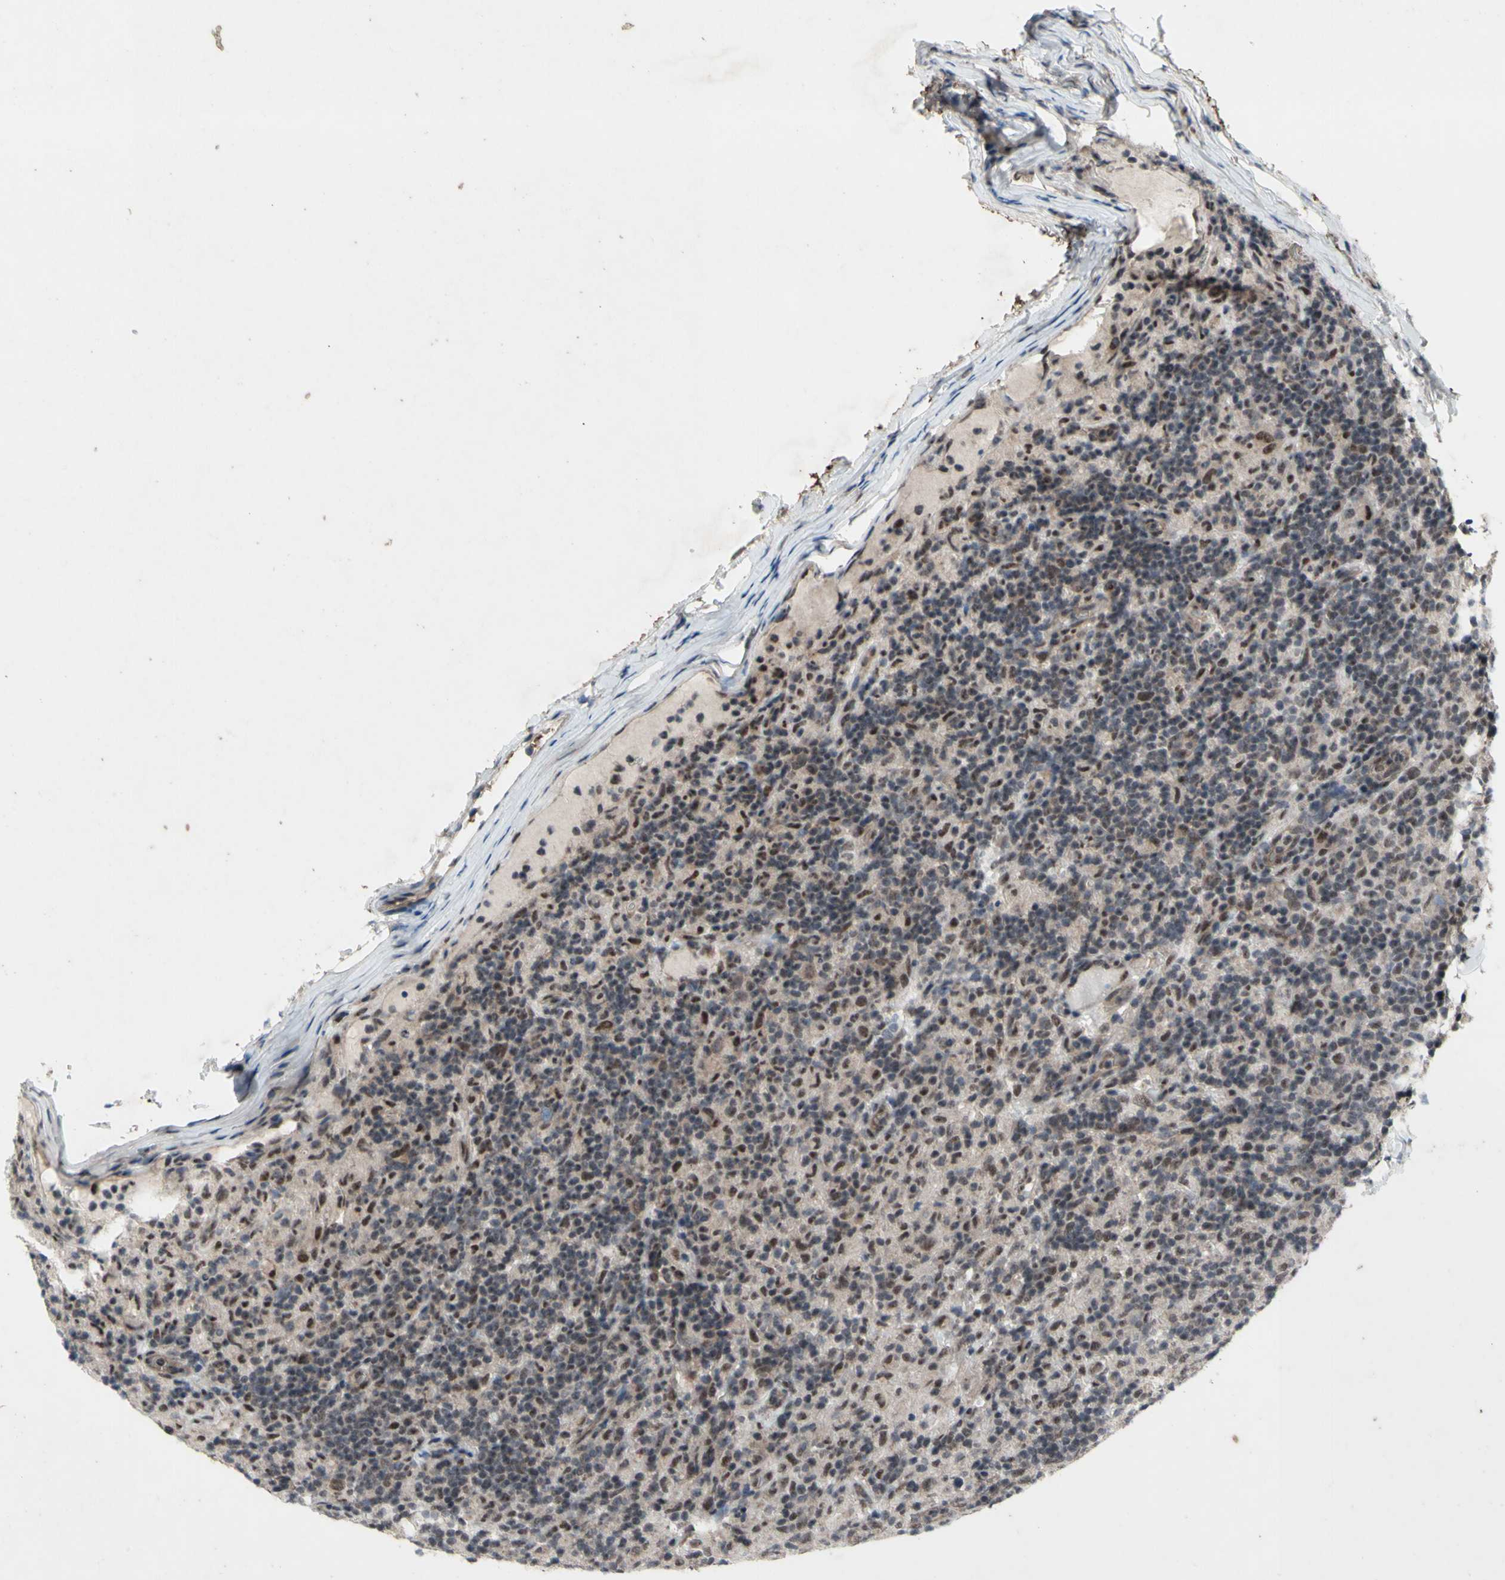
{"staining": {"intensity": "weak", "quantity": "25%-75%", "location": "cytoplasmic/membranous,nuclear"}, "tissue": "lymphoma", "cell_type": "Tumor cells", "image_type": "cancer", "snomed": [{"axis": "morphology", "description": "Hodgkin's disease, NOS"}, {"axis": "topography", "description": "Lymph node"}], "caption": "Tumor cells display weak cytoplasmic/membranous and nuclear staining in about 25%-75% of cells in lymphoma.", "gene": "TRDMT1", "patient": {"sex": "male", "age": 70}}